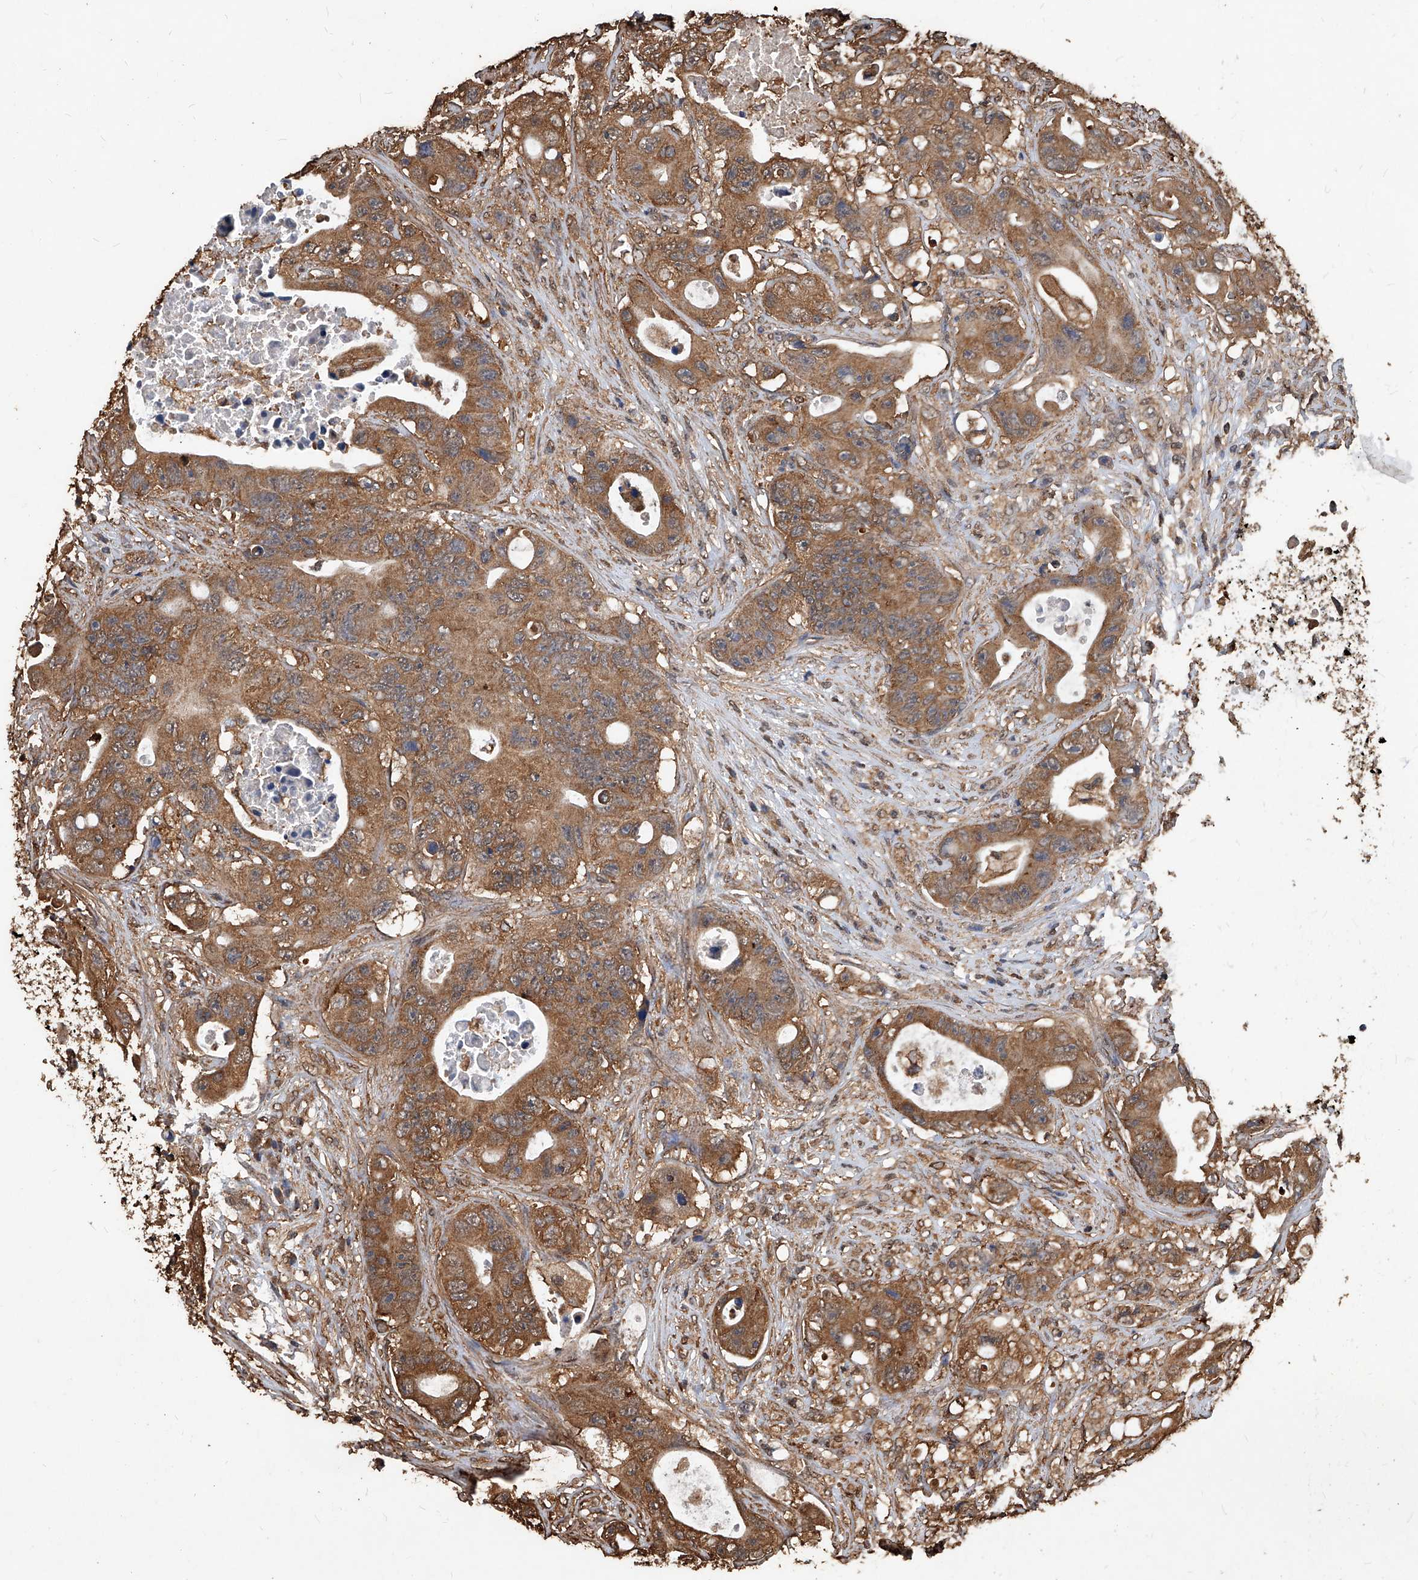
{"staining": {"intensity": "moderate", "quantity": ">75%", "location": "cytoplasmic/membranous"}, "tissue": "colorectal cancer", "cell_type": "Tumor cells", "image_type": "cancer", "snomed": [{"axis": "morphology", "description": "Adenocarcinoma, NOS"}, {"axis": "topography", "description": "Colon"}], "caption": "A medium amount of moderate cytoplasmic/membranous positivity is identified in approximately >75% of tumor cells in colorectal cancer tissue.", "gene": "UCP2", "patient": {"sex": "female", "age": 46}}